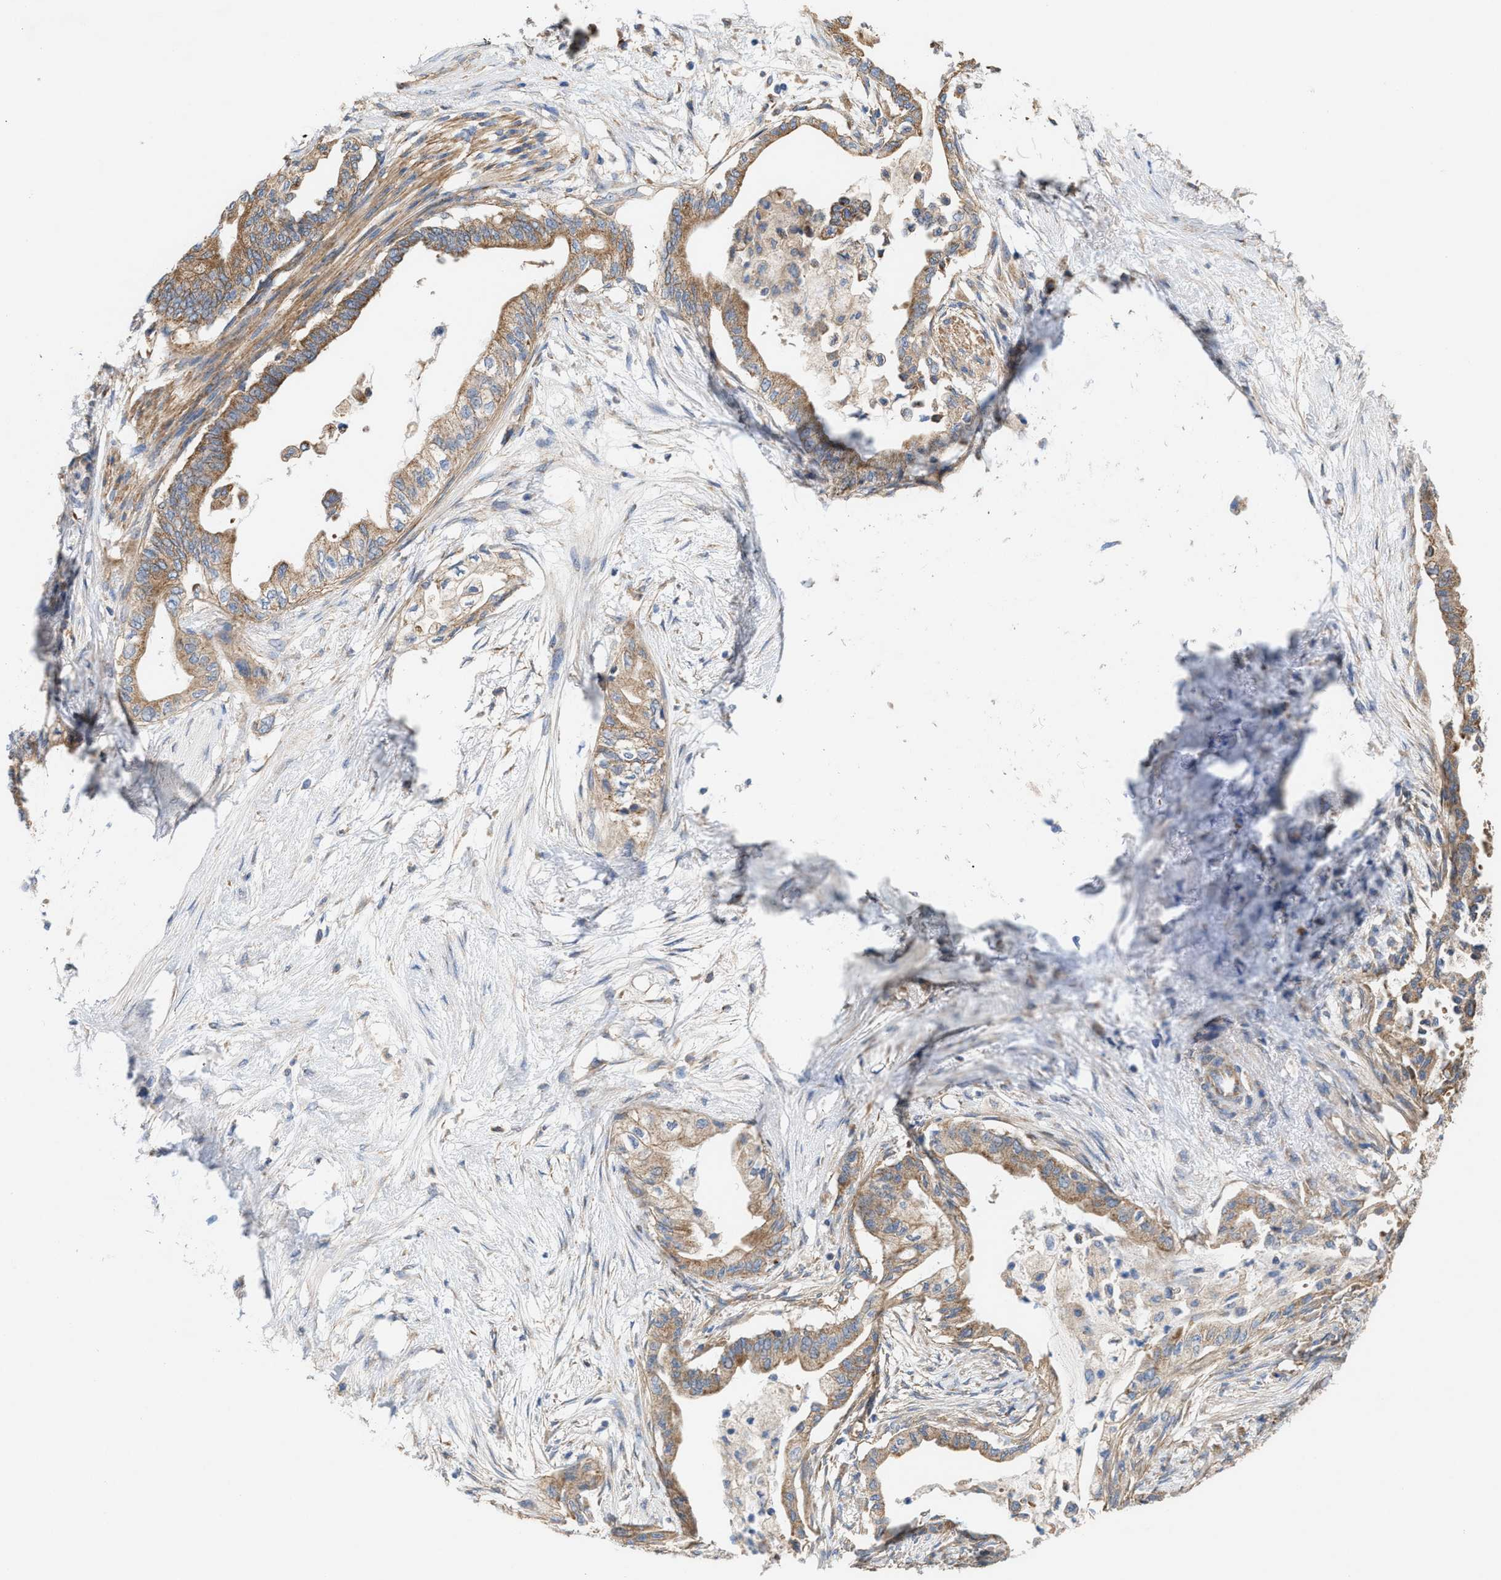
{"staining": {"intensity": "moderate", "quantity": ">75%", "location": "cytoplasmic/membranous"}, "tissue": "pancreatic cancer", "cell_type": "Tumor cells", "image_type": "cancer", "snomed": [{"axis": "morphology", "description": "Normal tissue, NOS"}, {"axis": "morphology", "description": "Adenocarcinoma, NOS"}, {"axis": "topography", "description": "Pancreas"}, {"axis": "topography", "description": "Duodenum"}], "caption": "A brown stain labels moderate cytoplasmic/membranous expression of a protein in human pancreatic cancer (adenocarcinoma) tumor cells.", "gene": "OXSM", "patient": {"sex": "female", "age": 60}}